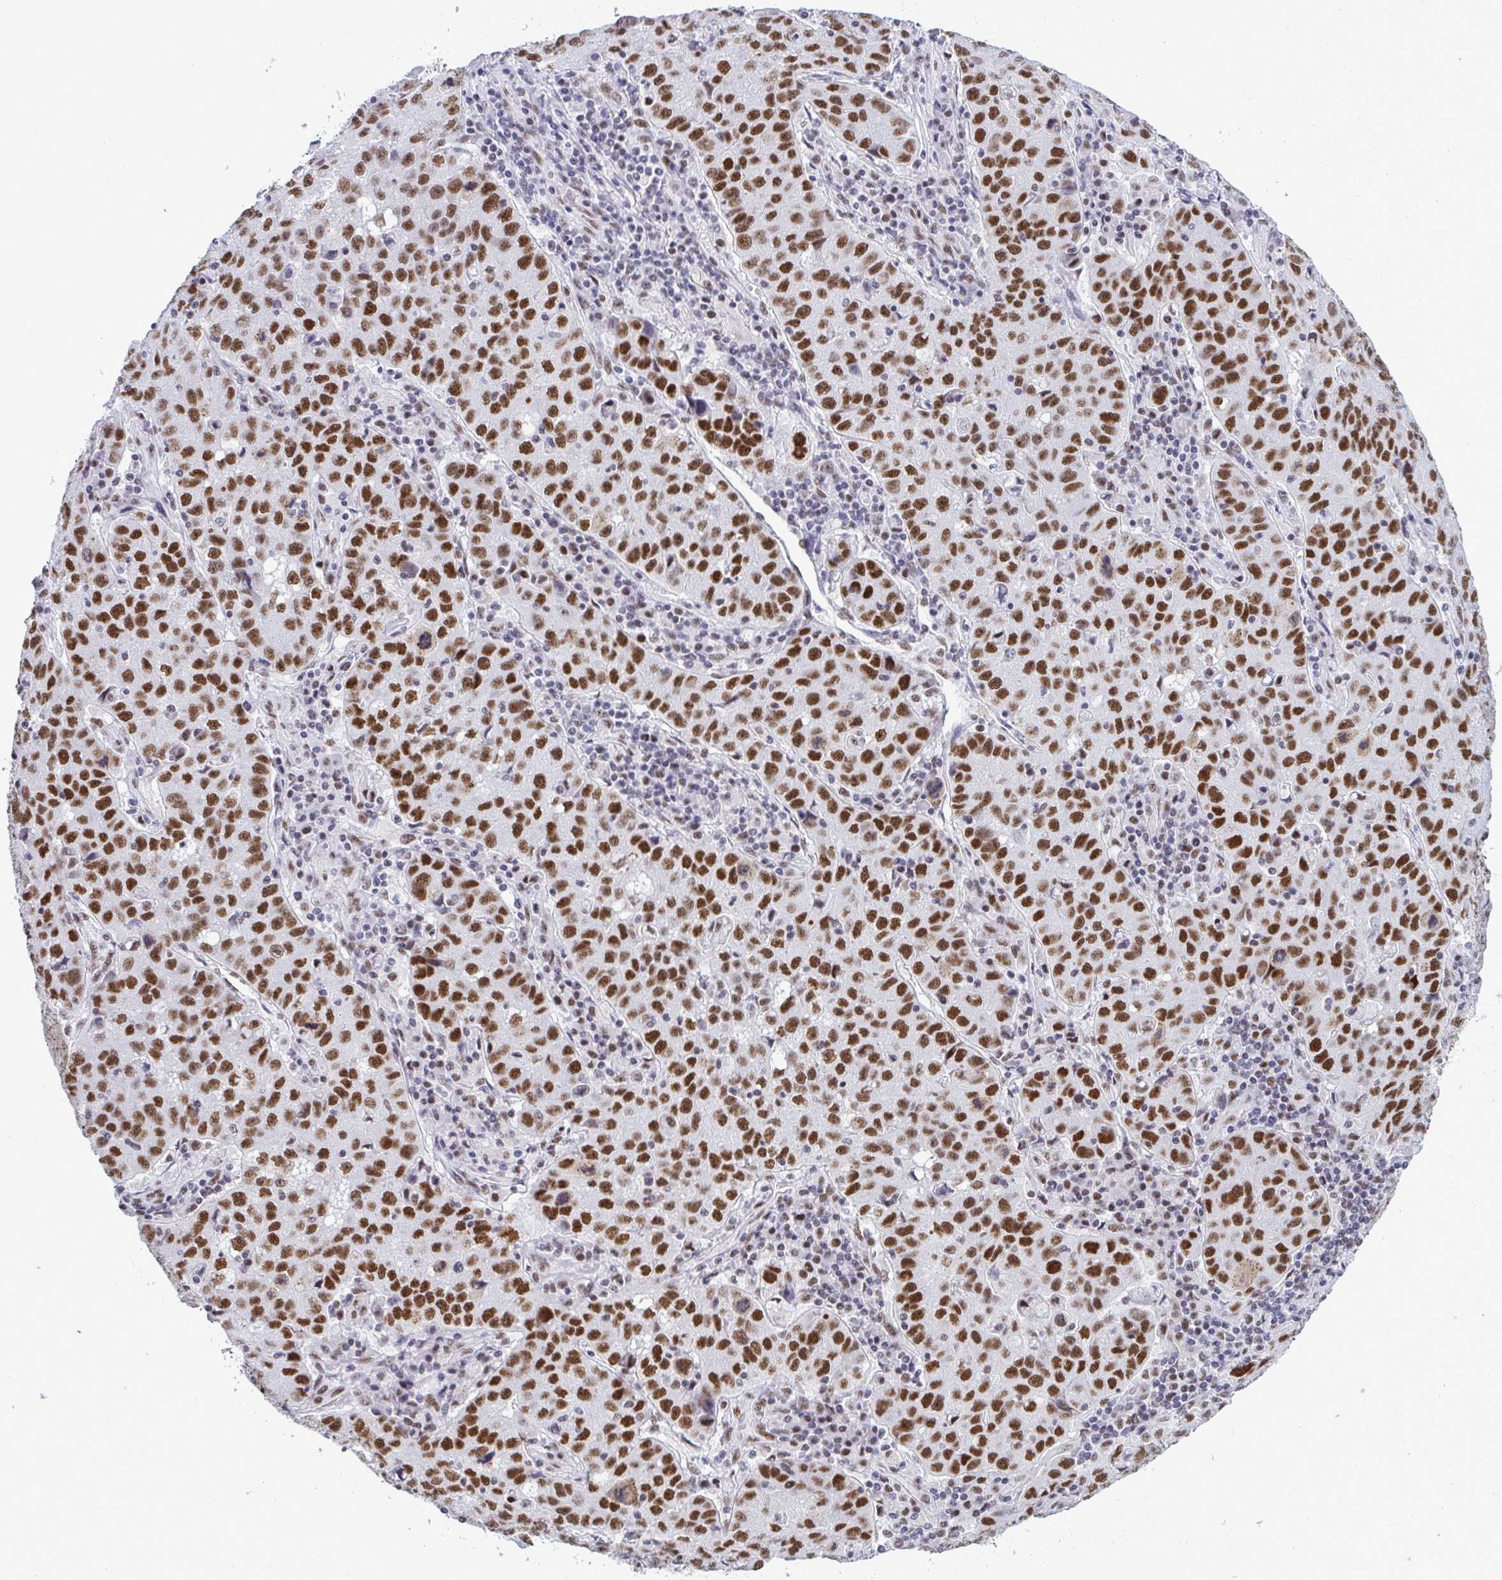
{"staining": {"intensity": "strong", "quantity": ">75%", "location": "nuclear"}, "tissue": "lung cancer", "cell_type": "Tumor cells", "image_type": "cancer", "snomed": [{"axis": "morphology", "description": "Normal morphology"}, {"axis": "morphology", "description": "Adenocarcinoma, NOS"}, {"axis": "topography", "description": "Lymph node"}, {"axis": "topography", "description": "Lung"}], "caption": "Protein staining of lung adenocarcinoma tissue exhibits strong nuclear positivity in approximately >75% of tumor cells.", "gene": "PPP1R10", "patient": {"sex": "female", "age": 57}}